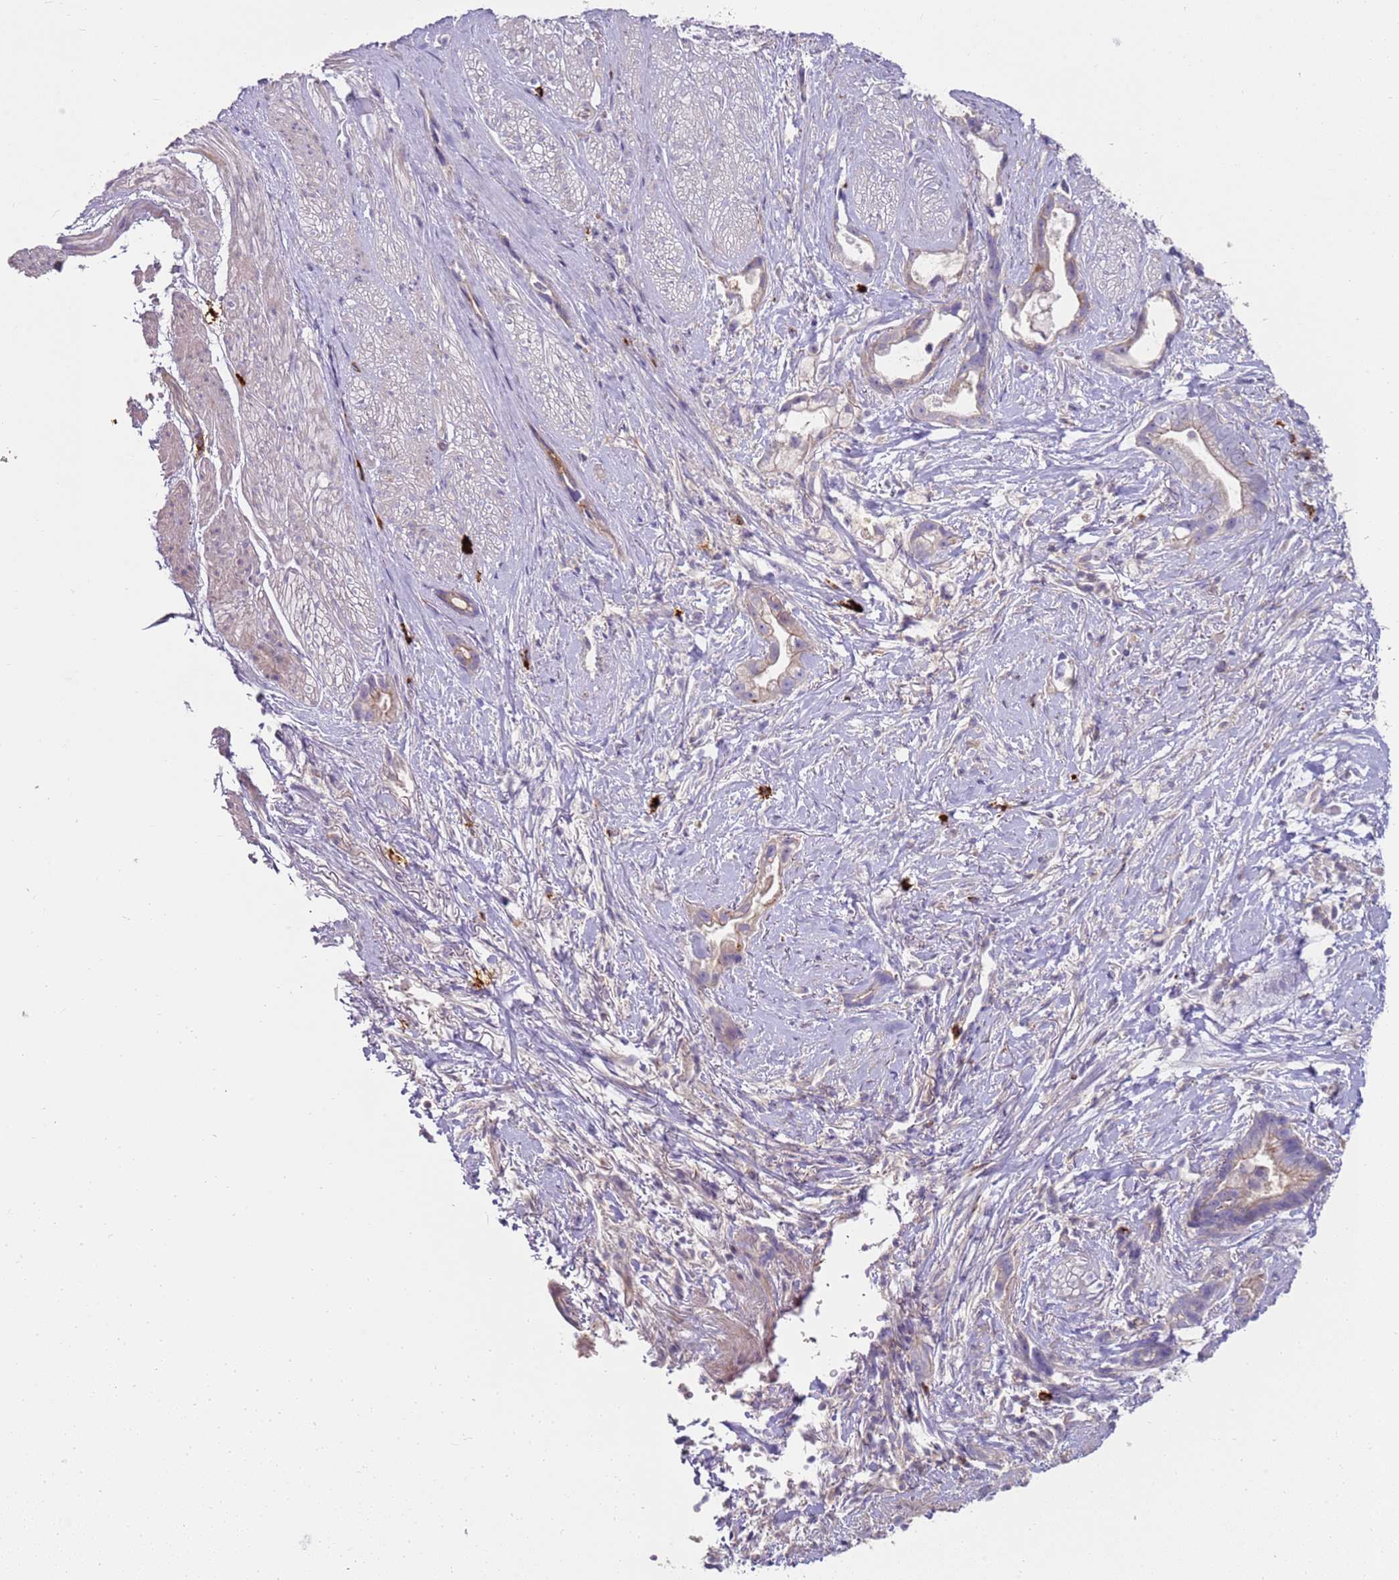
{"staining": {"intensity": "moderate", "quantity": "<25%", "location": "cytoplasmic/membranous"}, "tissue": "stomach cancer", "cell_type": "Tumor cells", "image_type": "cancer", "snomed": [{"axis": "morphology", "description": "Adenocarcinoma, NOS"}, {"axis": "topography", "description": "Stomach"}], "caption": "A brown stain labels moderate cytoplasmic/membranous expression of a protein in human stomach cancer (adenocarcinoma) tumor cells.", "gene": "FPR1", "patient": {"sex": "male", "age": 55}}